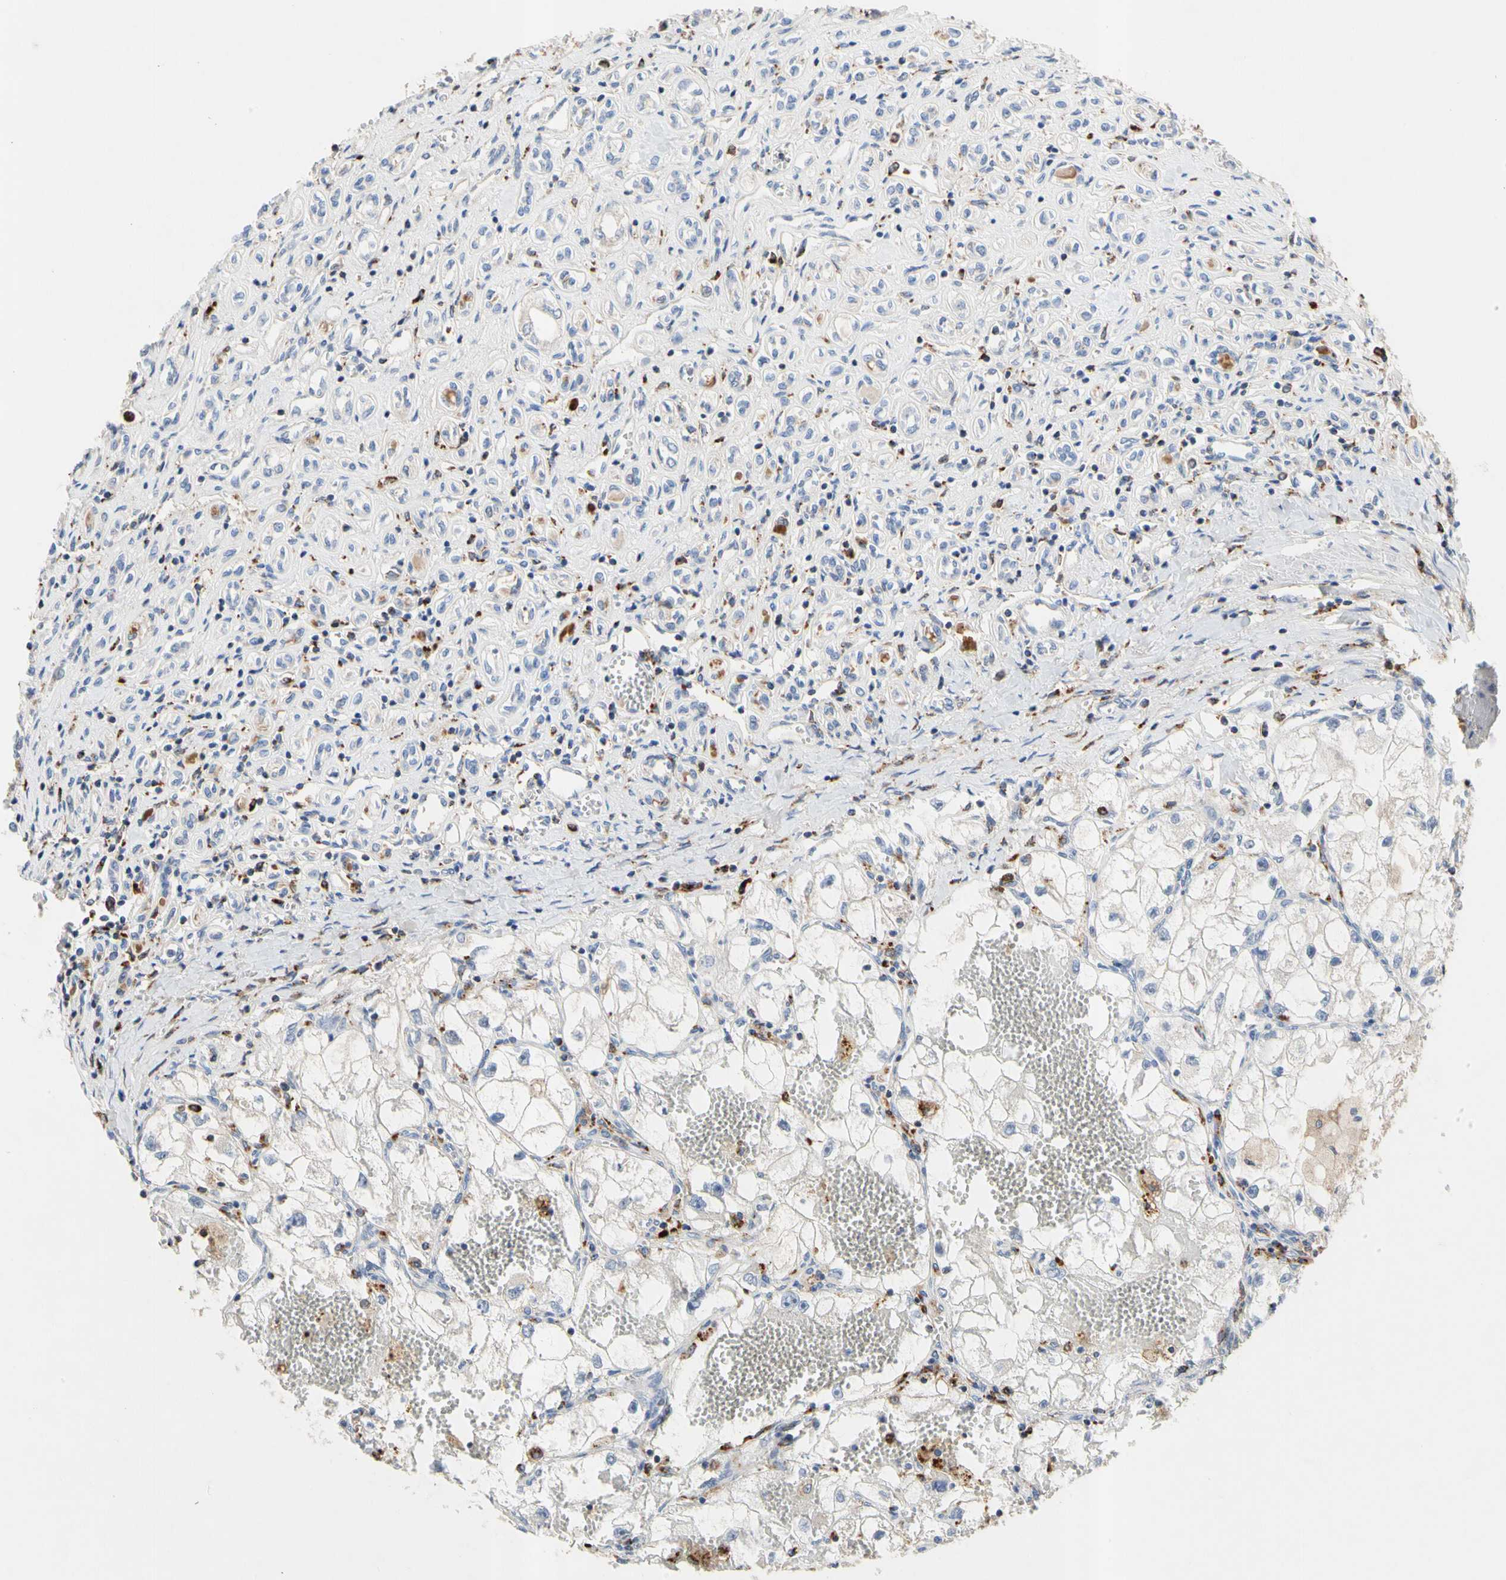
{"staining": {"intensity": "negative", "quantity": "none", "location": "none"}, "tissue": "renal cancer", "cell_type": "Tumor cells", "image_type": "cancer", "snomed": [{"axis": "morphology", "description": "Adenocarcinoma, NOS"}, {"axis": "topography", "description": "Kidney"}], "caption": "The histopathology image exhibits no staining of tumor cells in renal adenocarcinoma. (Brightfield microscopy of DAB IHC at high magnification).", "gene": "ADA2", "patient": {"sex": "female", "age": 70}}